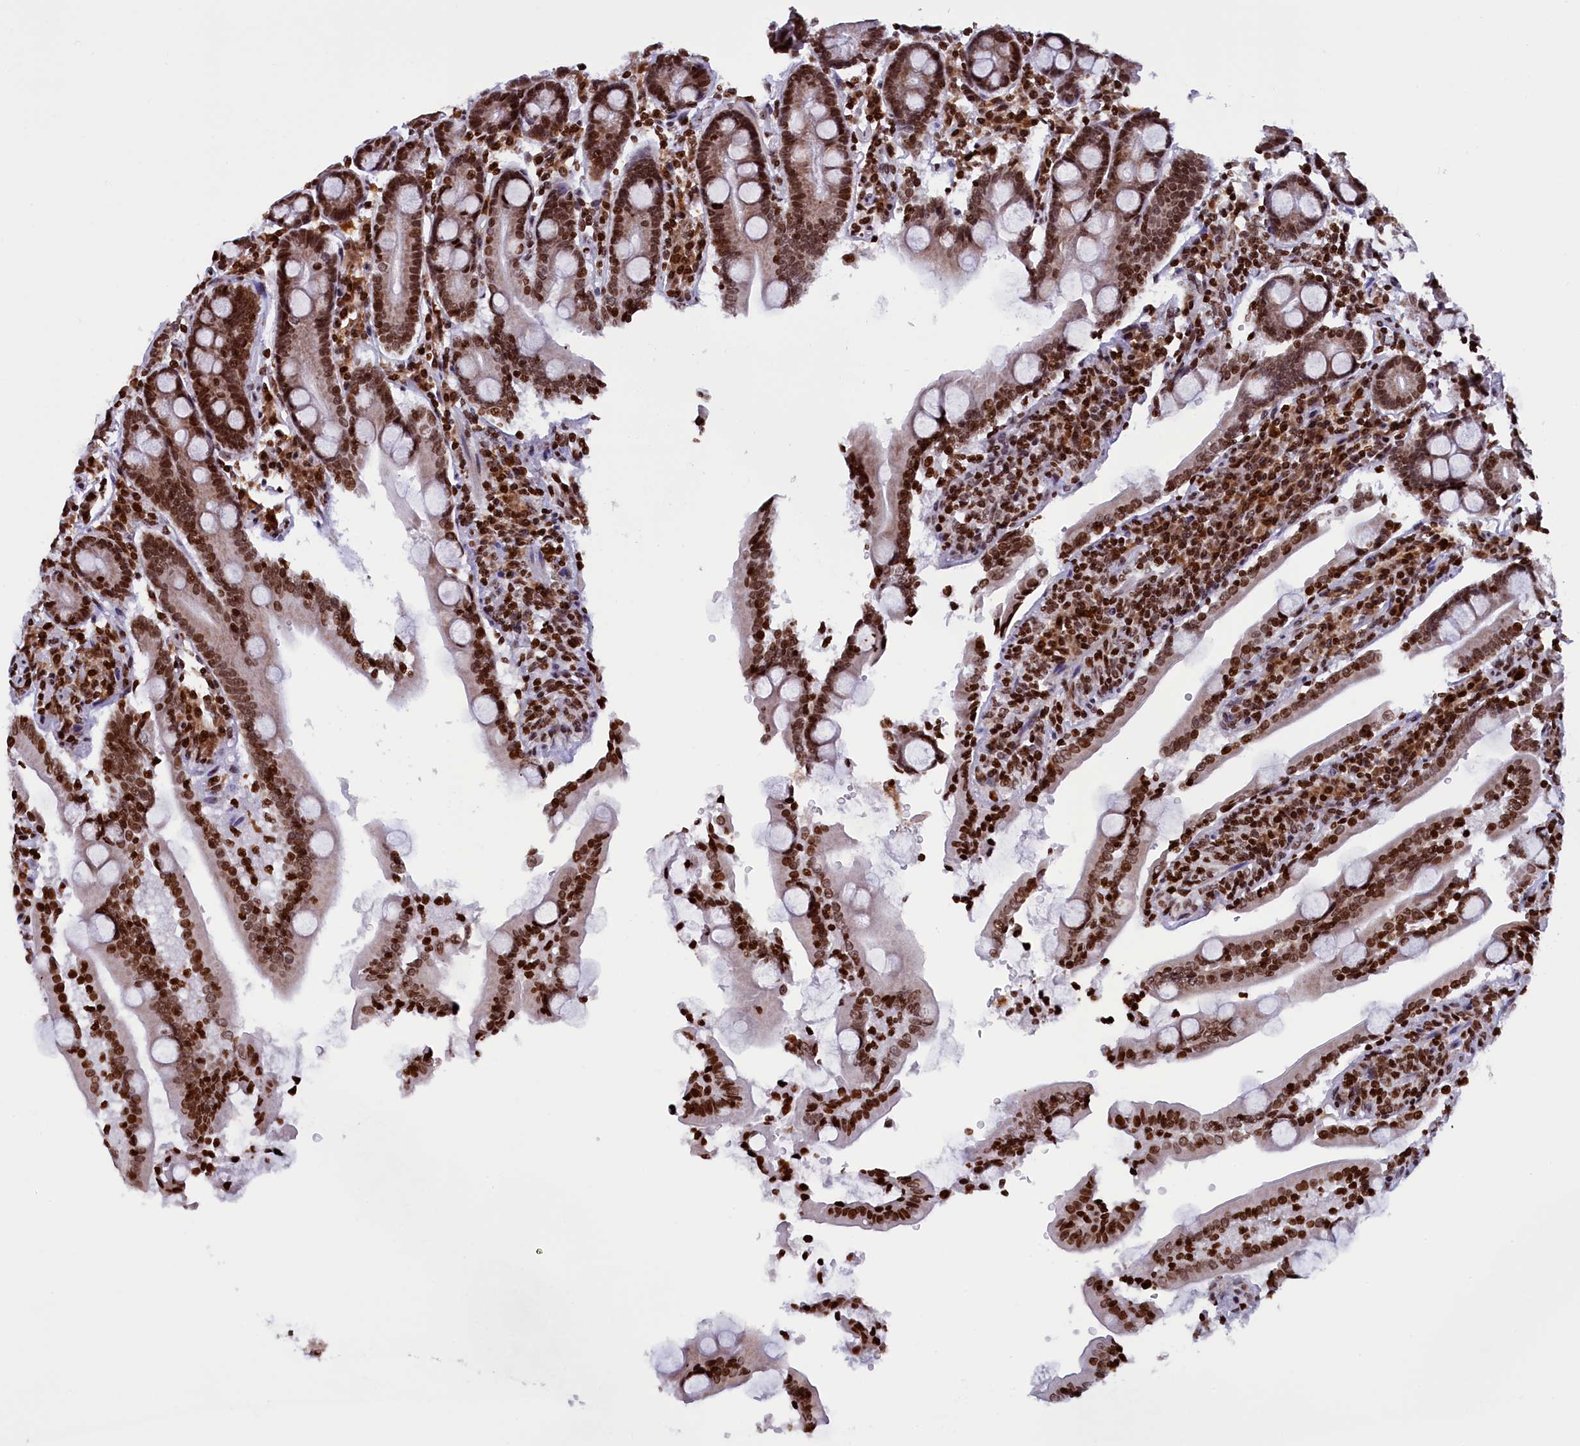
{"staining": {"intensity": "strong", "quantity": ">75%", "location": "nuclear"}, "tissue": "duodenum", "cell_type": "Glandular cells", "image_type": "normal", "snomed": [{"axis": "morphology", "description": "Normal tissue, NOS"}, {"axis": "topography", "description": "Duodenum"}], "caption": "Strong nuclear positivity for a protein is present in about >75% of glandular cells of benign duodenum using immunohistochemistry.", "gene": "TIMM29", "patient": {"sex": "male", "age": 35}}